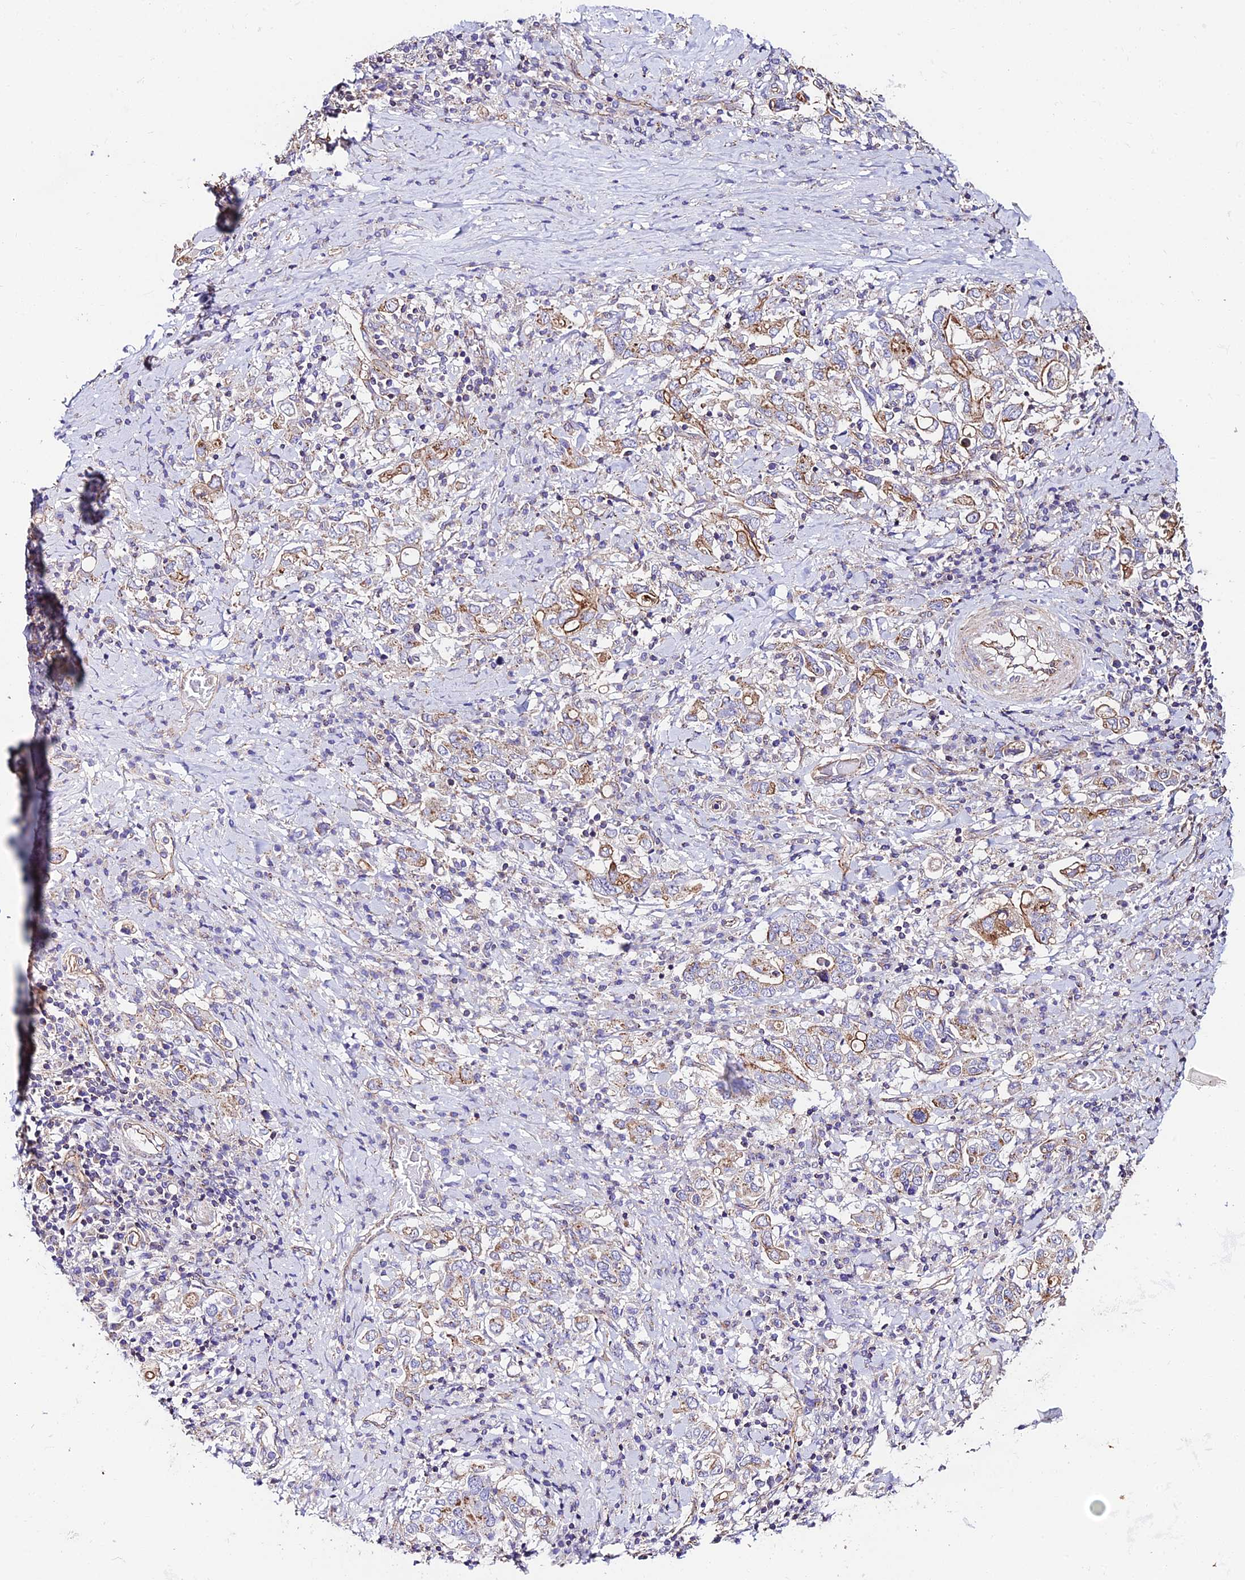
{"staining": {"intensity": "moderate", "quantity": "<25%", "location": "cytoplasmic/membranous"}, "tissue": "stomach cancer", "cell_type": "Tumor cells", "image_type": "cancer", "snomed": [{"axis": "morphology", "description": "Adenocarcinoma, NOS"}, {"axis": "topography", "description": "Stomach, upper"}, {"axis": "topography", "description": "Stomach"}], "caption": "Protein expression analysis of human stomach adenocarcinoma reveals moderate cytoplasmic/membranous positivity in about <25% of tumor cells.", "gene": "QRFP", "patient": {"sex": "male", "age": 62}}